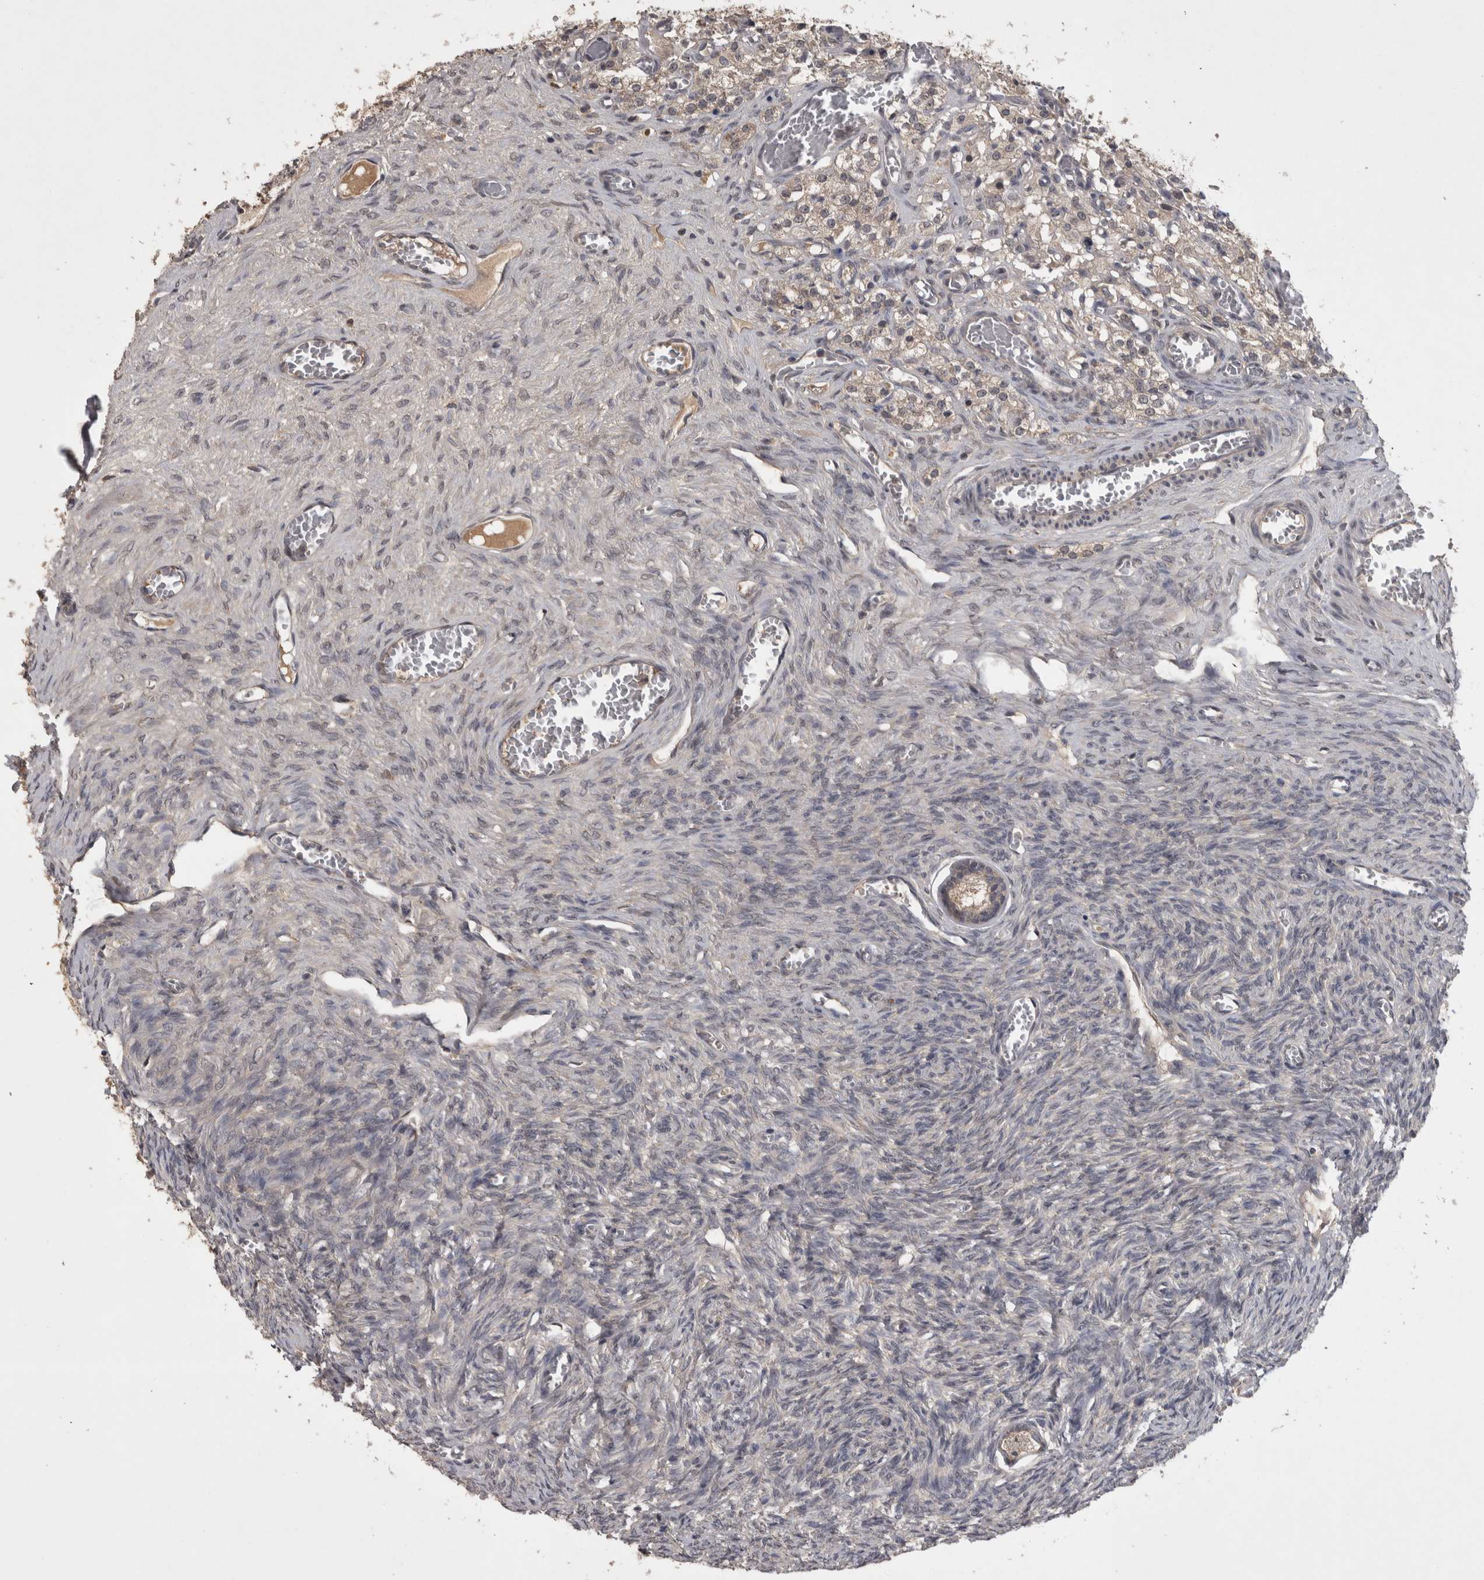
{"staining": {"intensity": "weak", "quantity": "25%-75%", "location": "cytoplasmic/membranous"}, "tissue": "ovary", "cell_type": "Follicle cells", "image_type": "normal", "snomed": [{"axis": "morphology", "description": "Normal tissue, NOS"}, {"axis": "topography", "description": "Ovary"}], "caption": "IHC micrograph of normal ovary: ovary stained using immunohistochemistry (IHC) demonstrates low levels of weak protein expression localized specifically in the cytoplasmic/membranous of follicle cells, appearing as a cytoplasmic/membranous brown color.", "gene": "ZNF114", "patient": {"sex": "female", "age": 27}}